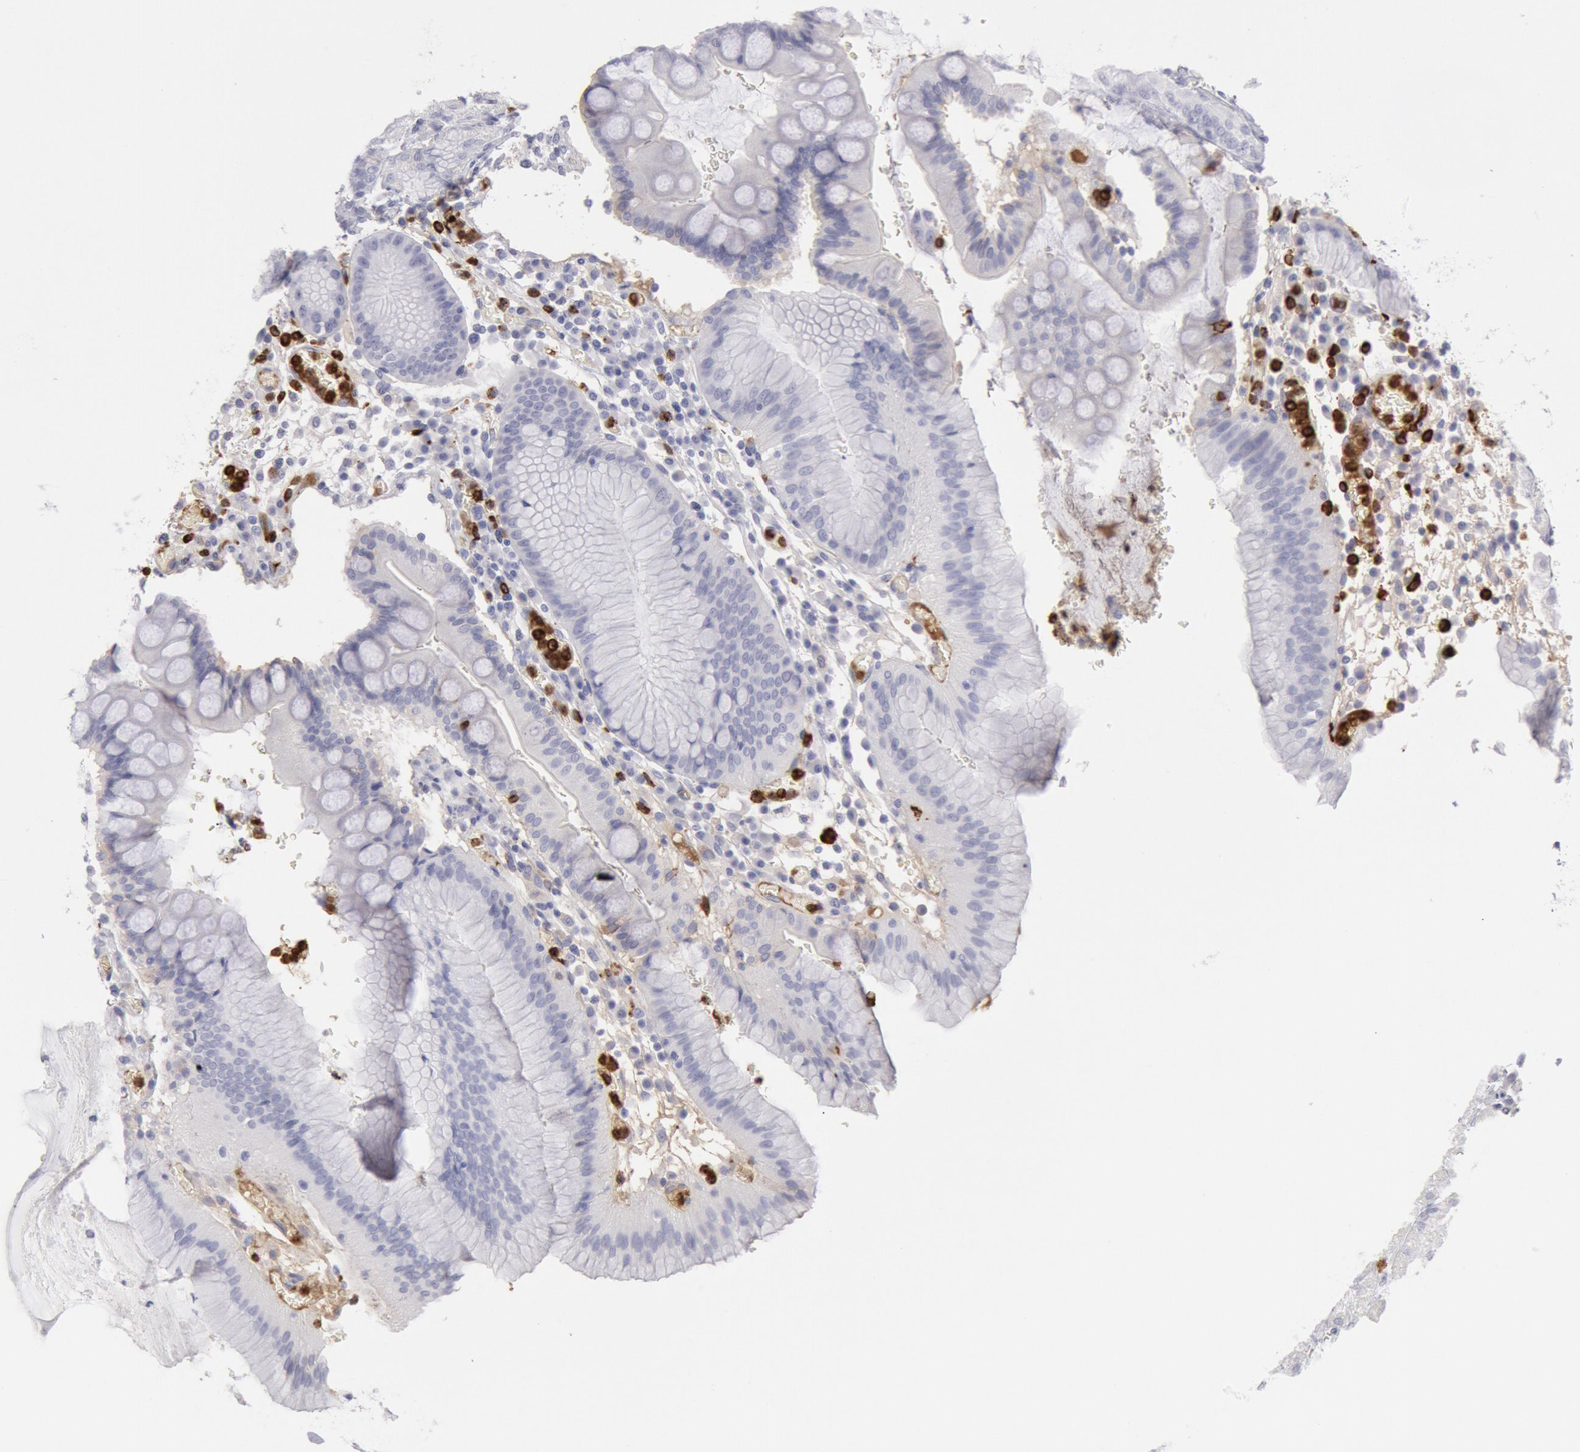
{"staining": {"intensity": "negative", "quantity": "none", "location": "none"}, "tissue": "stomach", "cell_type": "Glandular cells", "image_type": "normal", "snomed": [{"axis": "morphology", "description": "Normal tissue, NOS"}, {"axis": "topography", "description": "Stomach, lower"}], "caption": "Image shows no protein positivity in glandular cells of normal stomach.", "gene": "FCN1", "patient": {"sex": "female", "age": 73}}